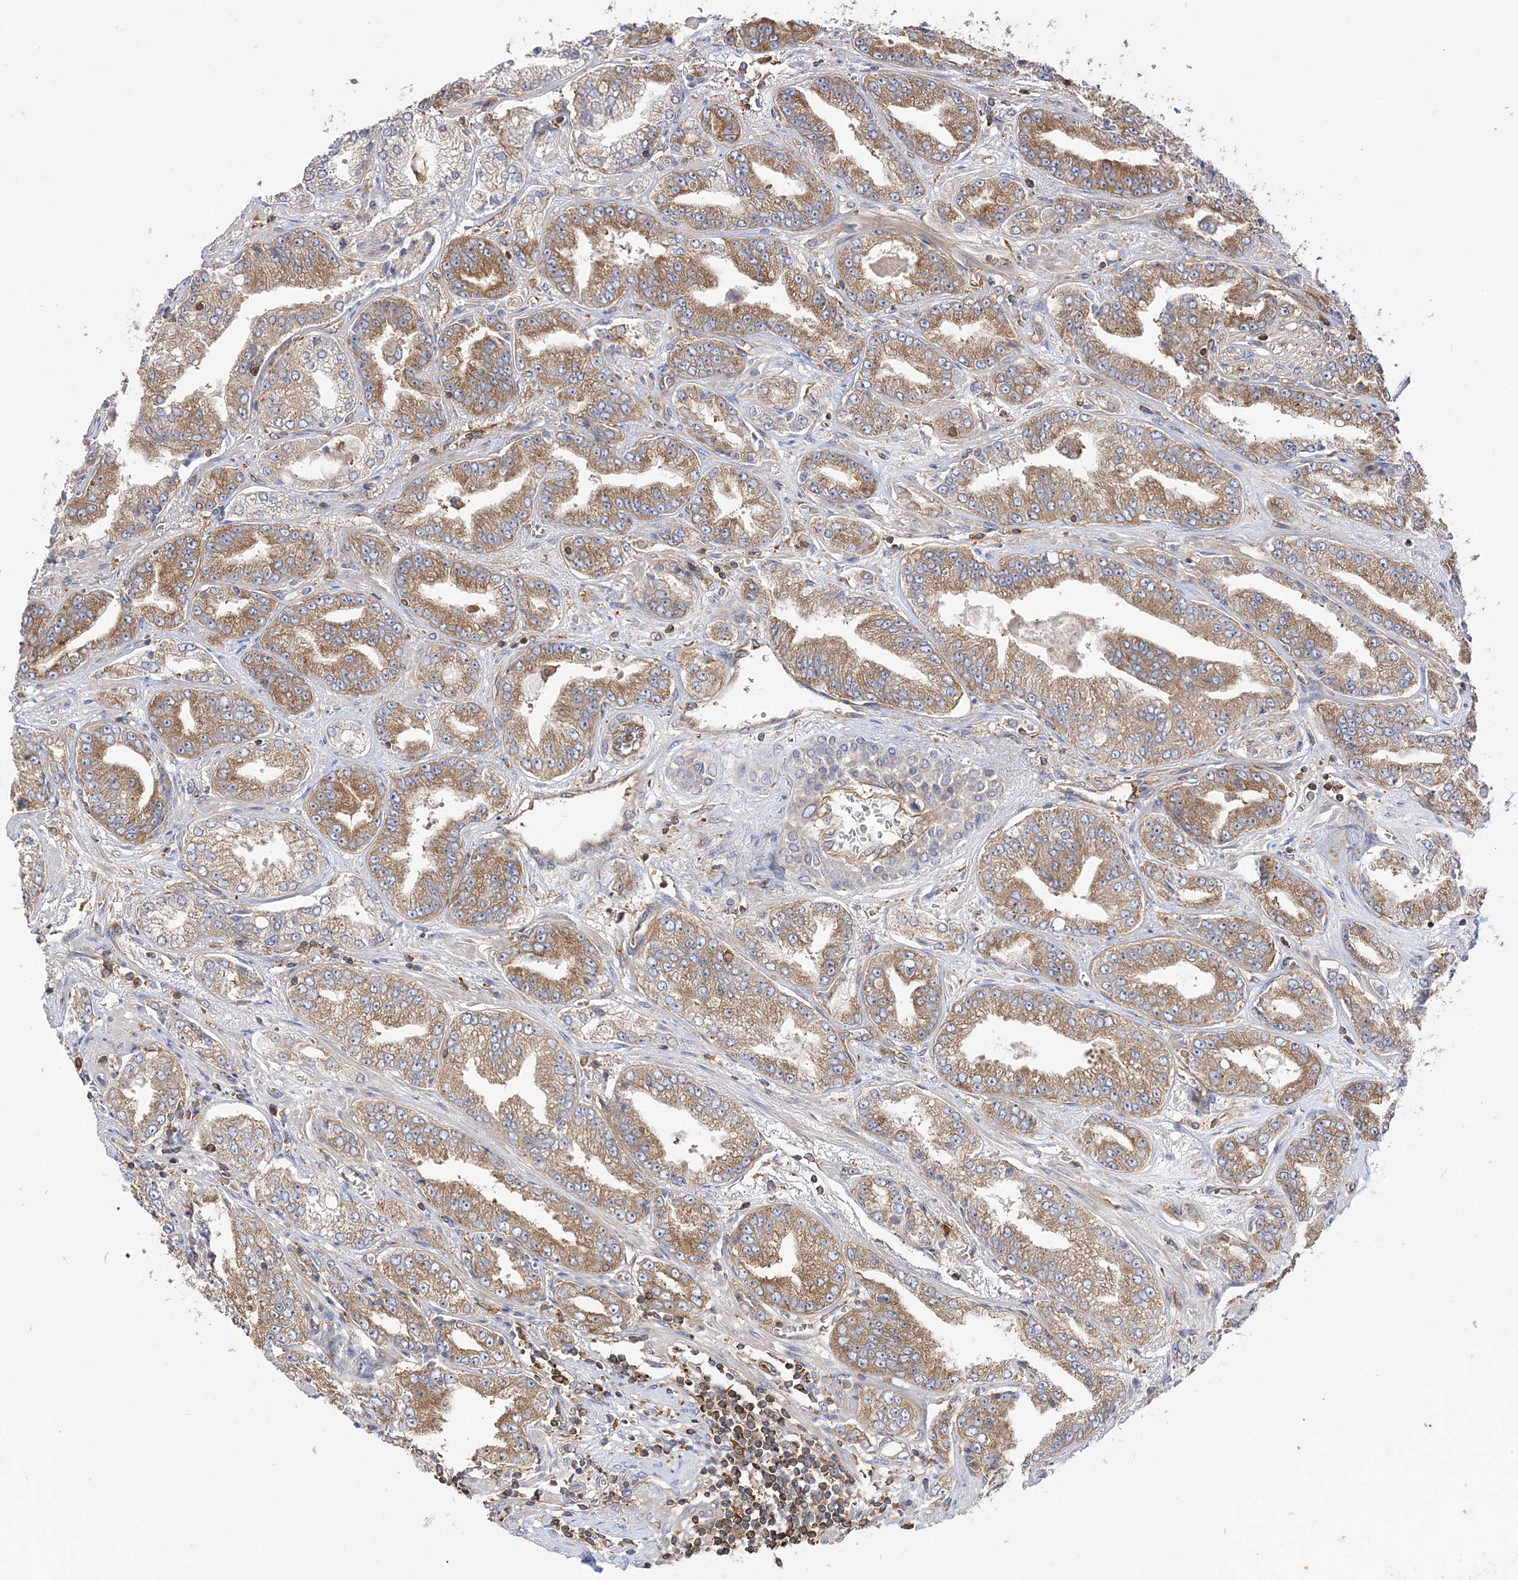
{"staining": {"intensity": "moderate", "quantity": ">75%", "location": "cytoplasmic/membranous"}, "tissue": "prostate cancer", "cell_type": "Tumor cells", "image_type": "cancer", "snomed": [{"axis": "morphology", "description": "Adenocarcinoma, High grade"}, {"axis": "topography", "description": "Prostate"}], "caption": "The photomicrograph demonstrates immunohistochemical staining of prostate adenocarcinoma (high-grade). There is moderate cytoplasmic/membranous staining is present in about >75% of tumor cells.", "gene": "TBC1D5", "patient": {"sex": "male", "age": 71}}